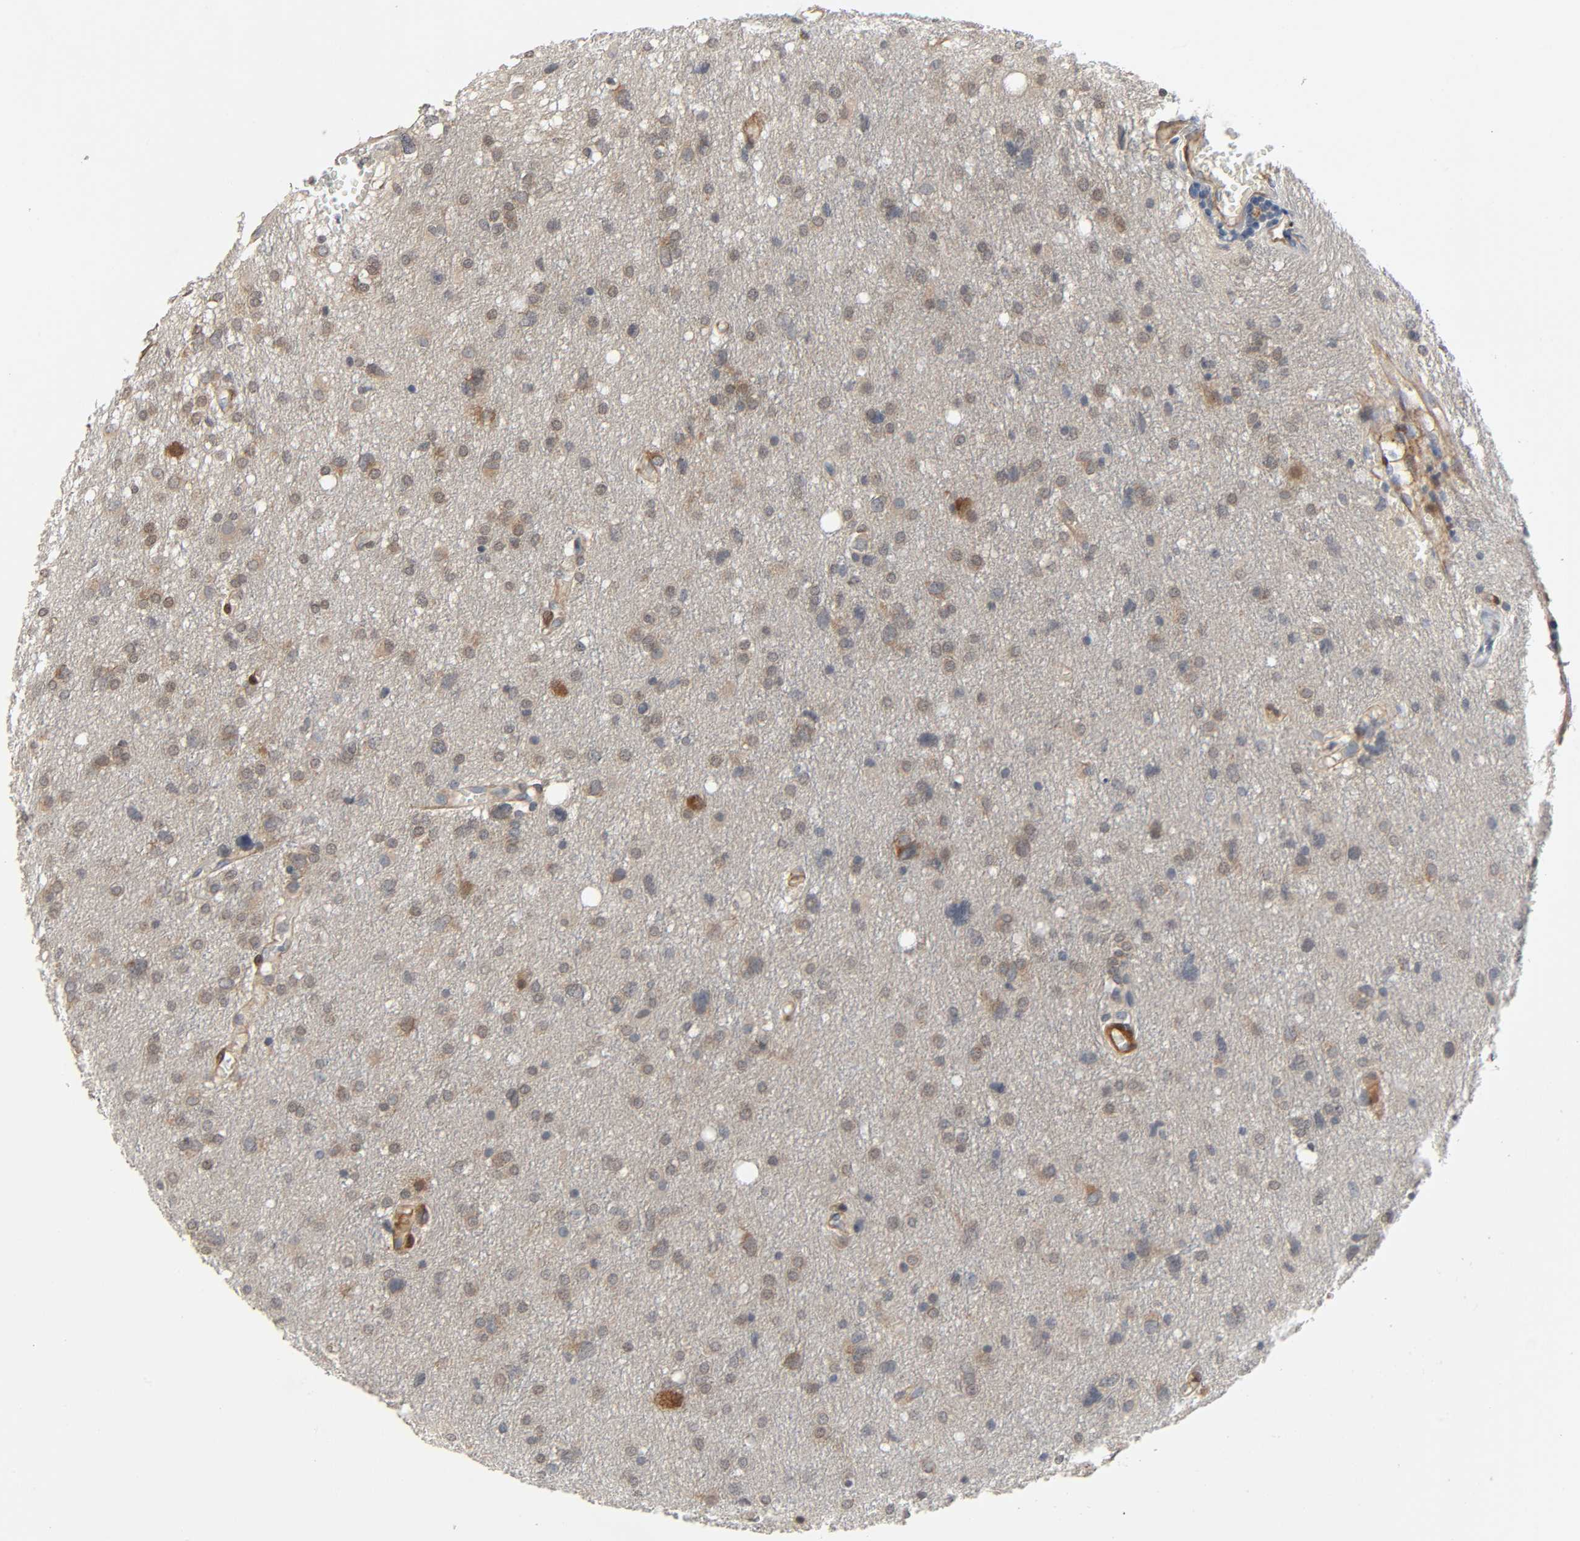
{"staining": {"intensity": "weak", "quantity": "25%-75%", "location": "cytoplasmic/membranous"}, "tissue": "glioma", "cell_type": "Tumor cells", "image_type": "cancer", "snomed": [{"axis": "morphology", "description": "Glioma, malignant, High grade"}, {"axis": "topography", "description": "Brain"}], "caption": "Immunohistochemistry micrograph of neoplastic tissue: malignant glioma (high-grade) stained using immunohistochemistry shows low levels of weak protein expression localized specifically in the cytoplasmic/membranous of tumor cells, appearing as a cytoplasmic/membranous brown color.", "gene": "PTK2", "patient": {"sex": "female", "age": 59}}